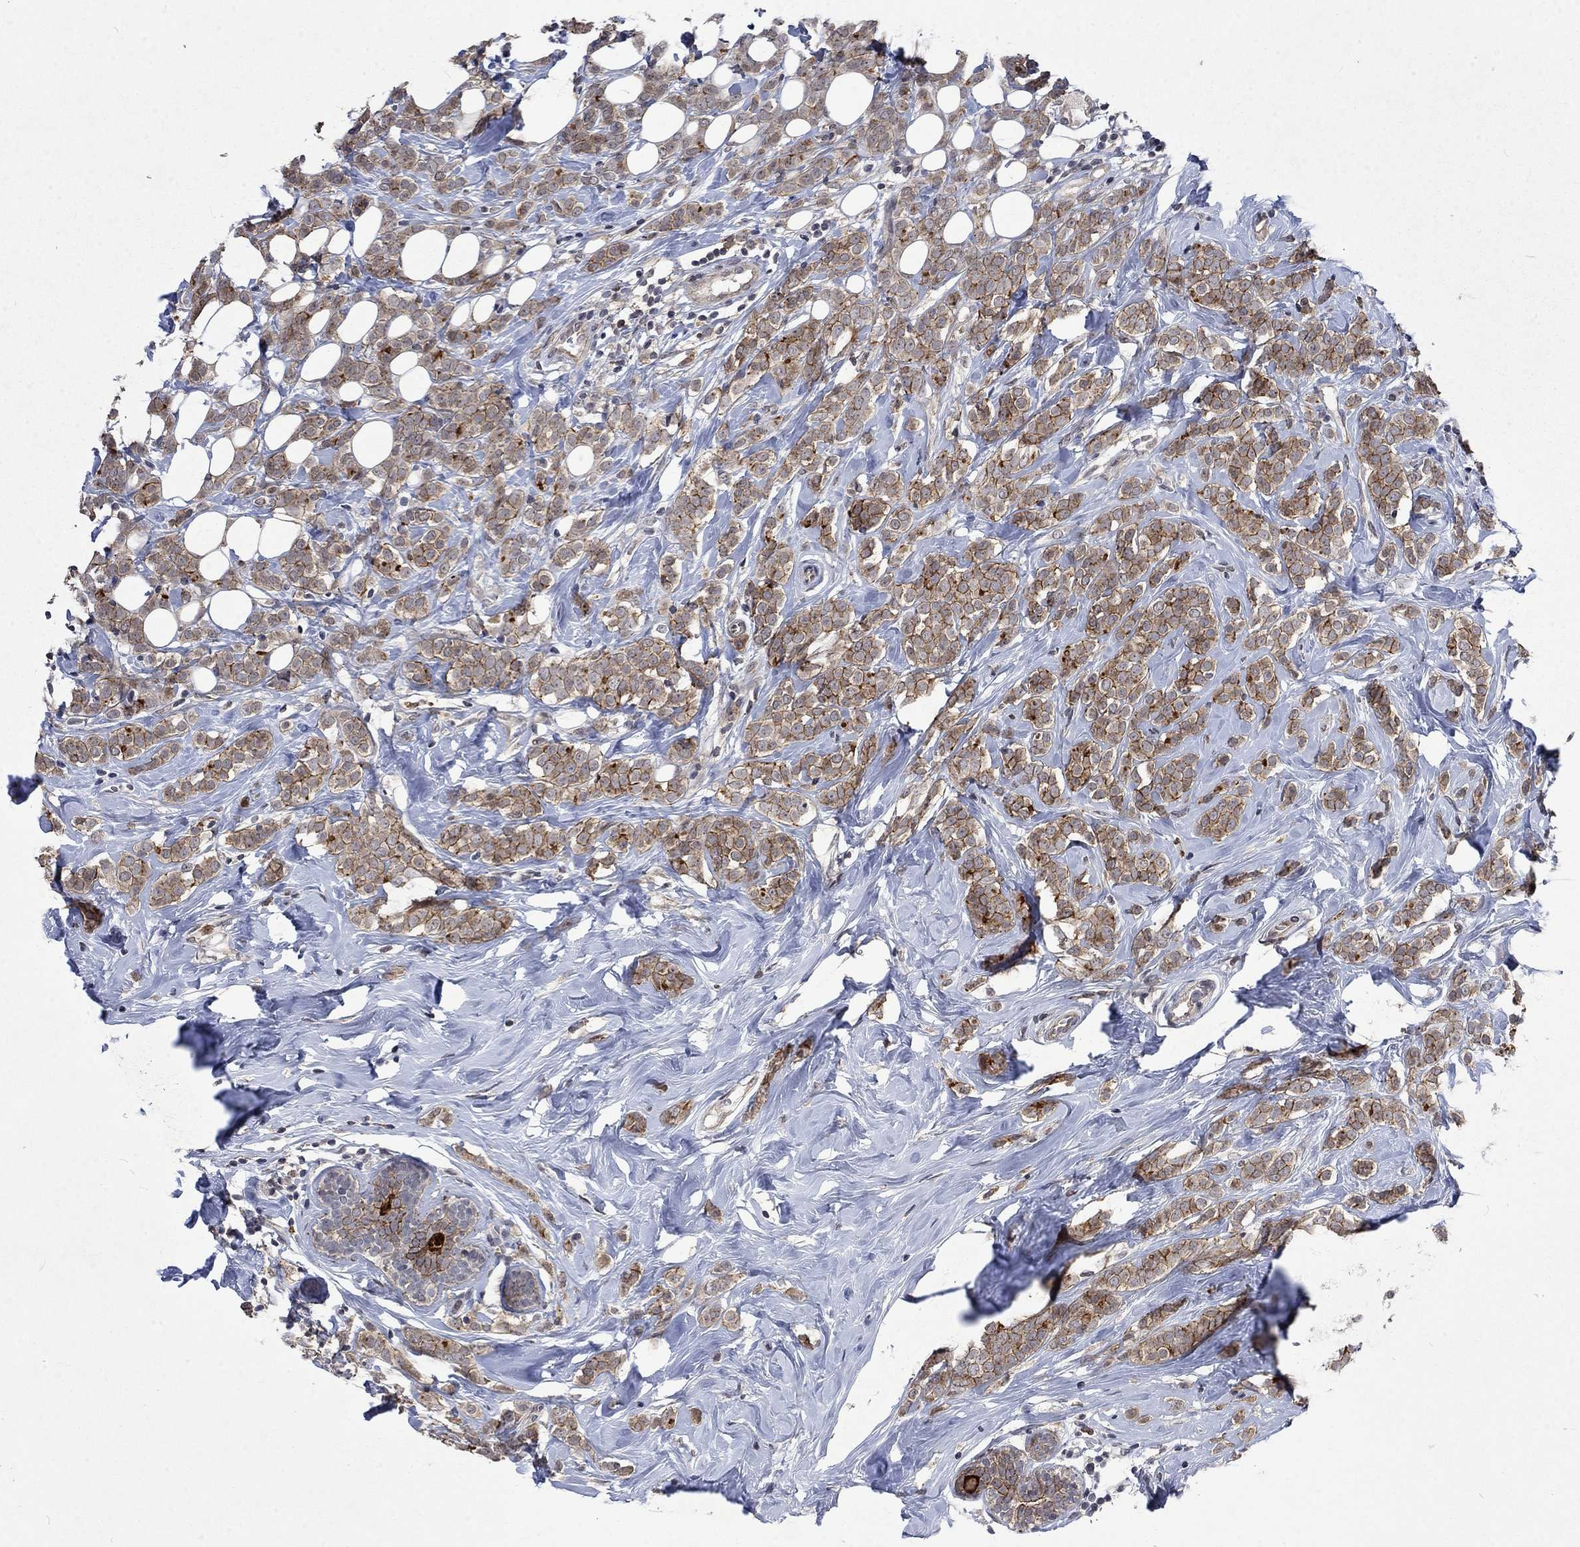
{"staining": {"intensity": "strong", "quantity": "25%-75%", "location": "cytoplasmic/membranous"}, "tissue": "breast cancer", "cell_type": "Tumor cells", "image_type": "cancer", "snomed": [{"axis": "morphology", "description": "Lobular carcinoma"}, {"axis": "topography", "description": "Breast"}], "caption": "Breast cancer stained with DAB immunohistochemistry shows high levels of strong cytoplasmic/membranous staining in approximately 25%-75% of tumor cells.", "gene": "PPP1R9A", "patient": {"sex": "female", "age": 49}}